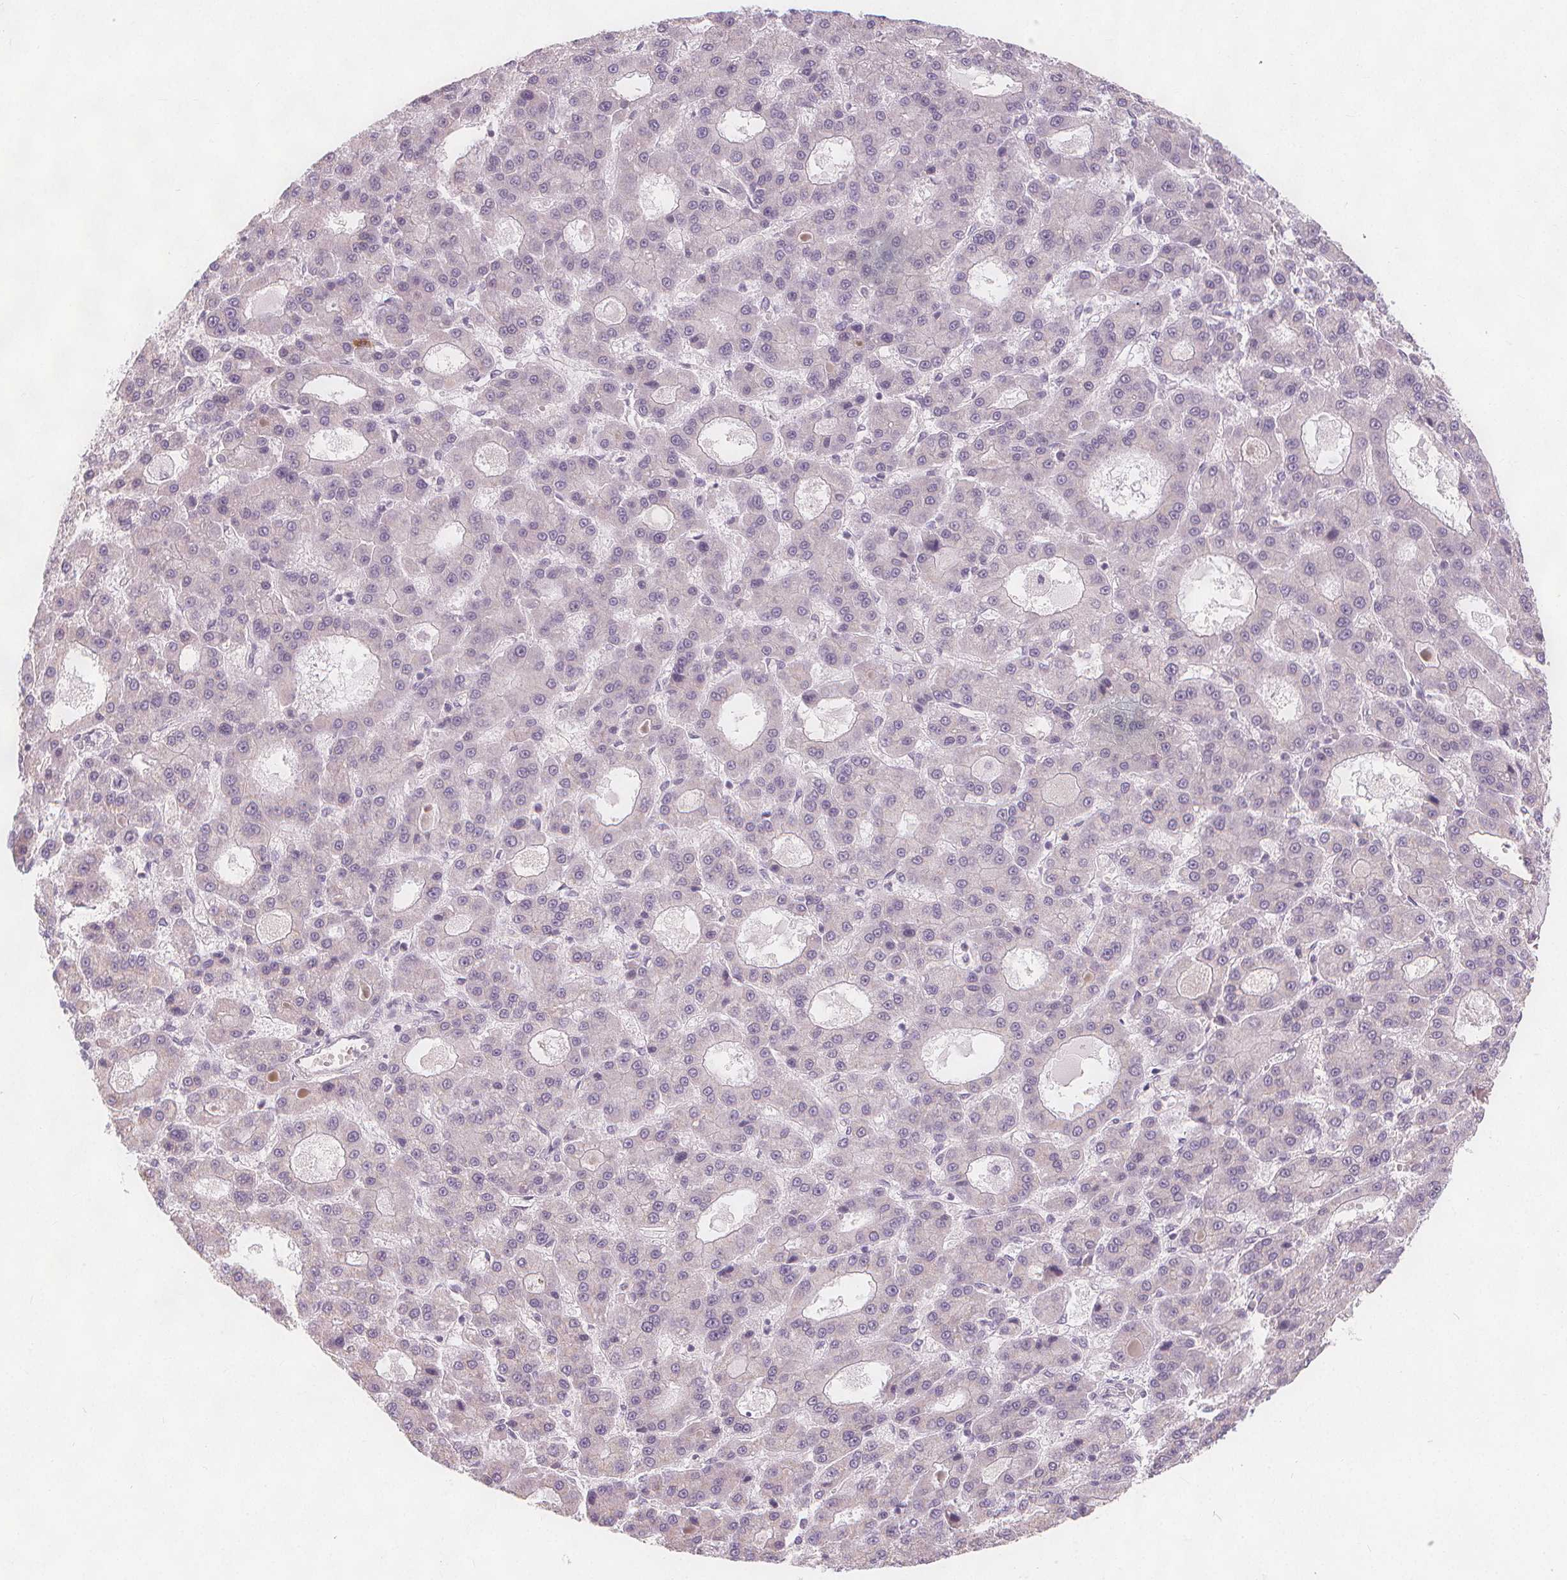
{"staining": {"intensity": "negative", "quantity": "none", "location": "none"}, "tissue": "liver cancer", "cell_type": "Tumor cells", "image_type": "cancer", "snomed": [{"axis": "morphology", "description": "Carcinoma, Hepatocellular, NOS"}, {"axis": "topography", "description": "Liver"}], "caption": "Photomicrograph shows no protein expression in tumor cells of hepatocellular carcinoma (liver) tissue. (Brightfield microscopy of DAB immunohistochemistry at high magnification).", "gene": "TIPIN", "patient": {"sex": "male", "age": 70}}